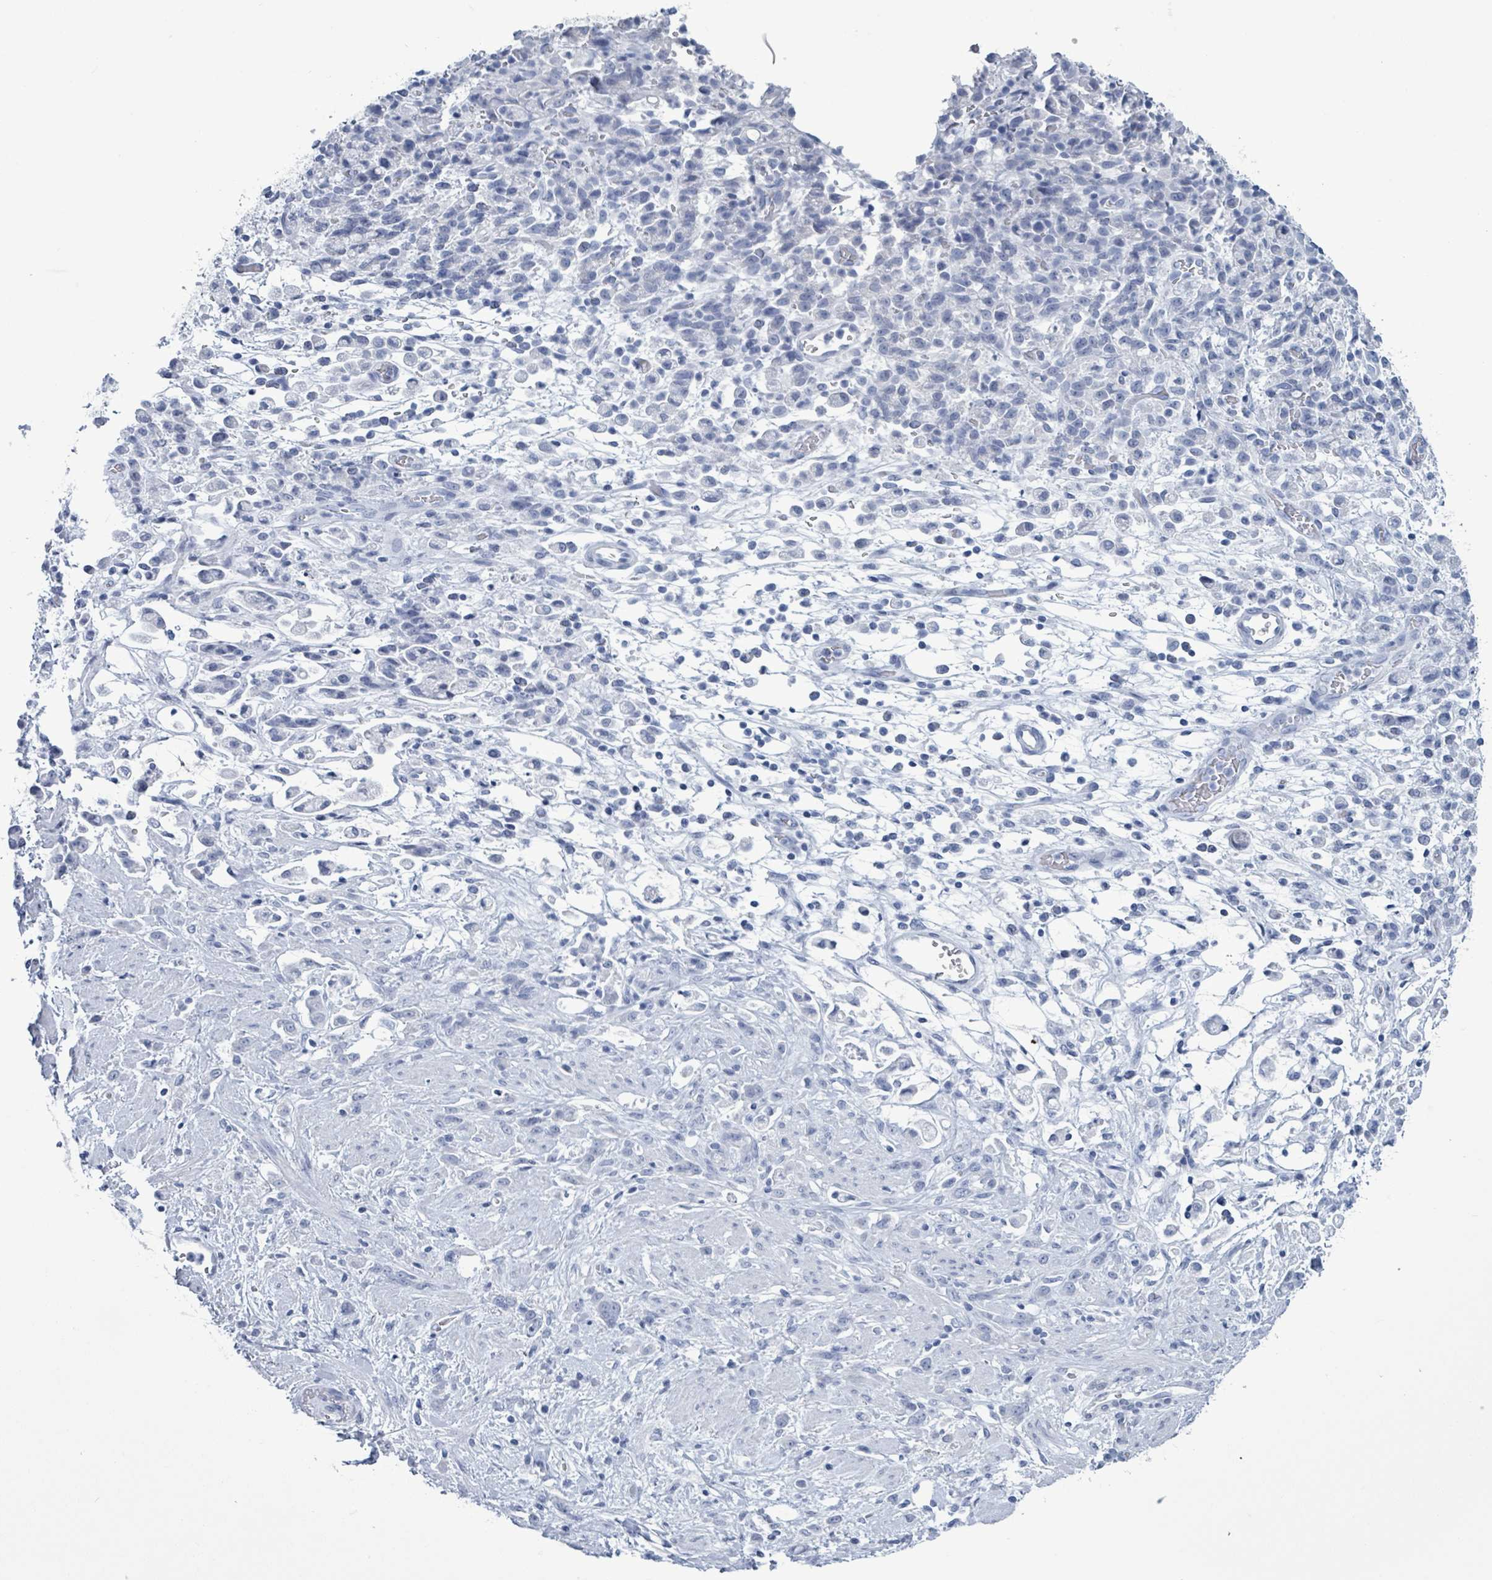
{"staining": {"intensity": "negative", "quantity": "none", "location": "none"}, "tissue": "stomach cancer", "cell_type": "Tumor cells", "image_type": "cancer", "snomed": [{"axis": "morphology", "description": "Adenocarcinoma, NOS"}, {"axis": "topography", "description": "Stomach"}], "caption": "Stomach adenocarcinoma was stained to show a protein in brown. There is no significant positivity in tumor cells.", "gene": "NKX2-1", "patient": {"sex": "female", "age": 60}}